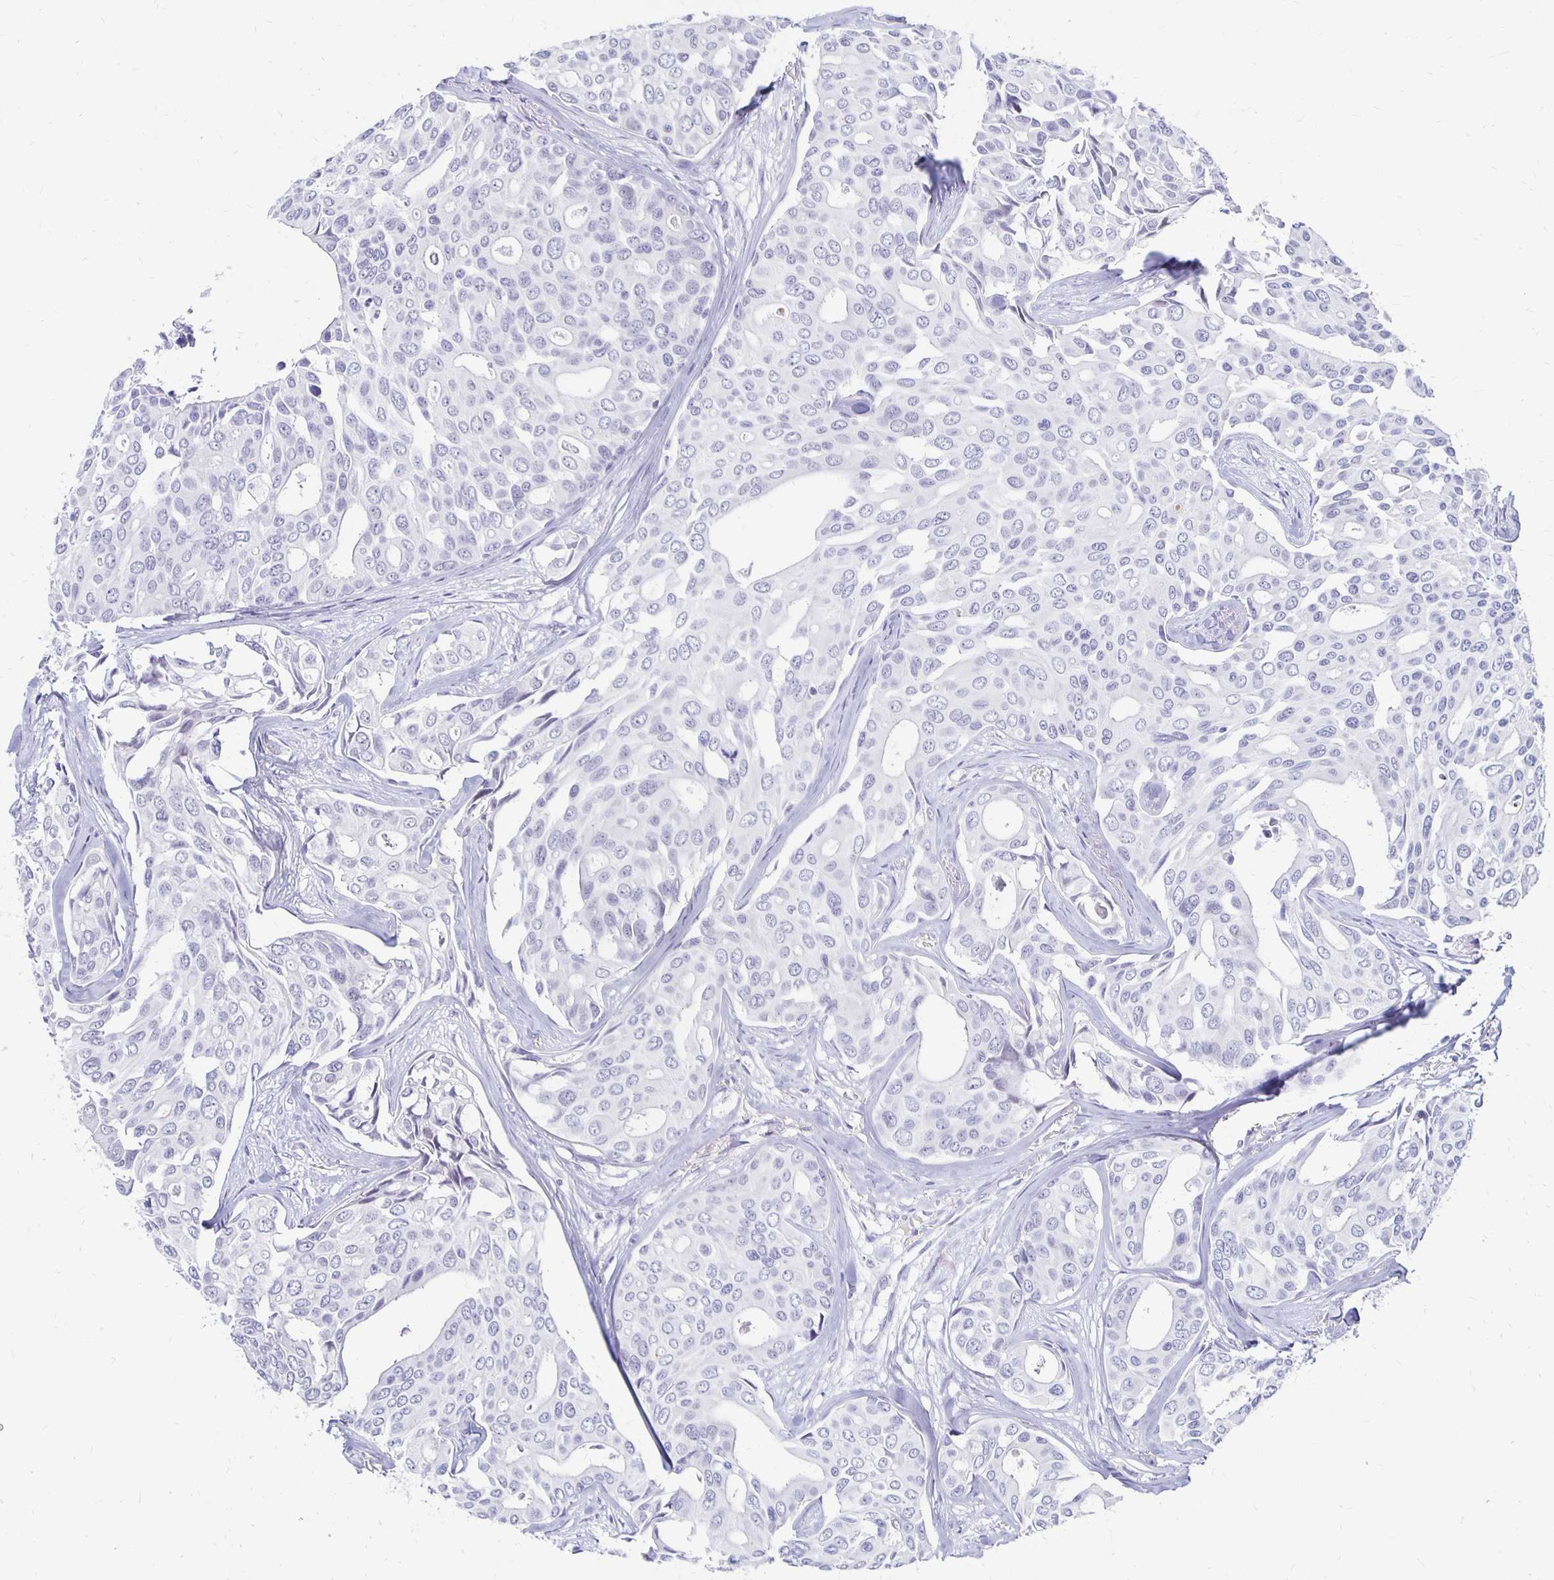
{"staining": {"intensity": "negative", "quantity": "none", "location": "none"}, "tissue": "breast cancer", "cell_type": "Tumor cells", "image_type": "cancer", "snomed": [{"axis": "morphology", "description": "Duct carcinoma"}, {"axis": "topography", "description": "Breast"}], "caption": "Tumor cells are negative for protein expression in human breast cancer (infiltrating ductal carcinoma).", "gene": "SYT2", "patient": {"sex": "female", "age": 54}}